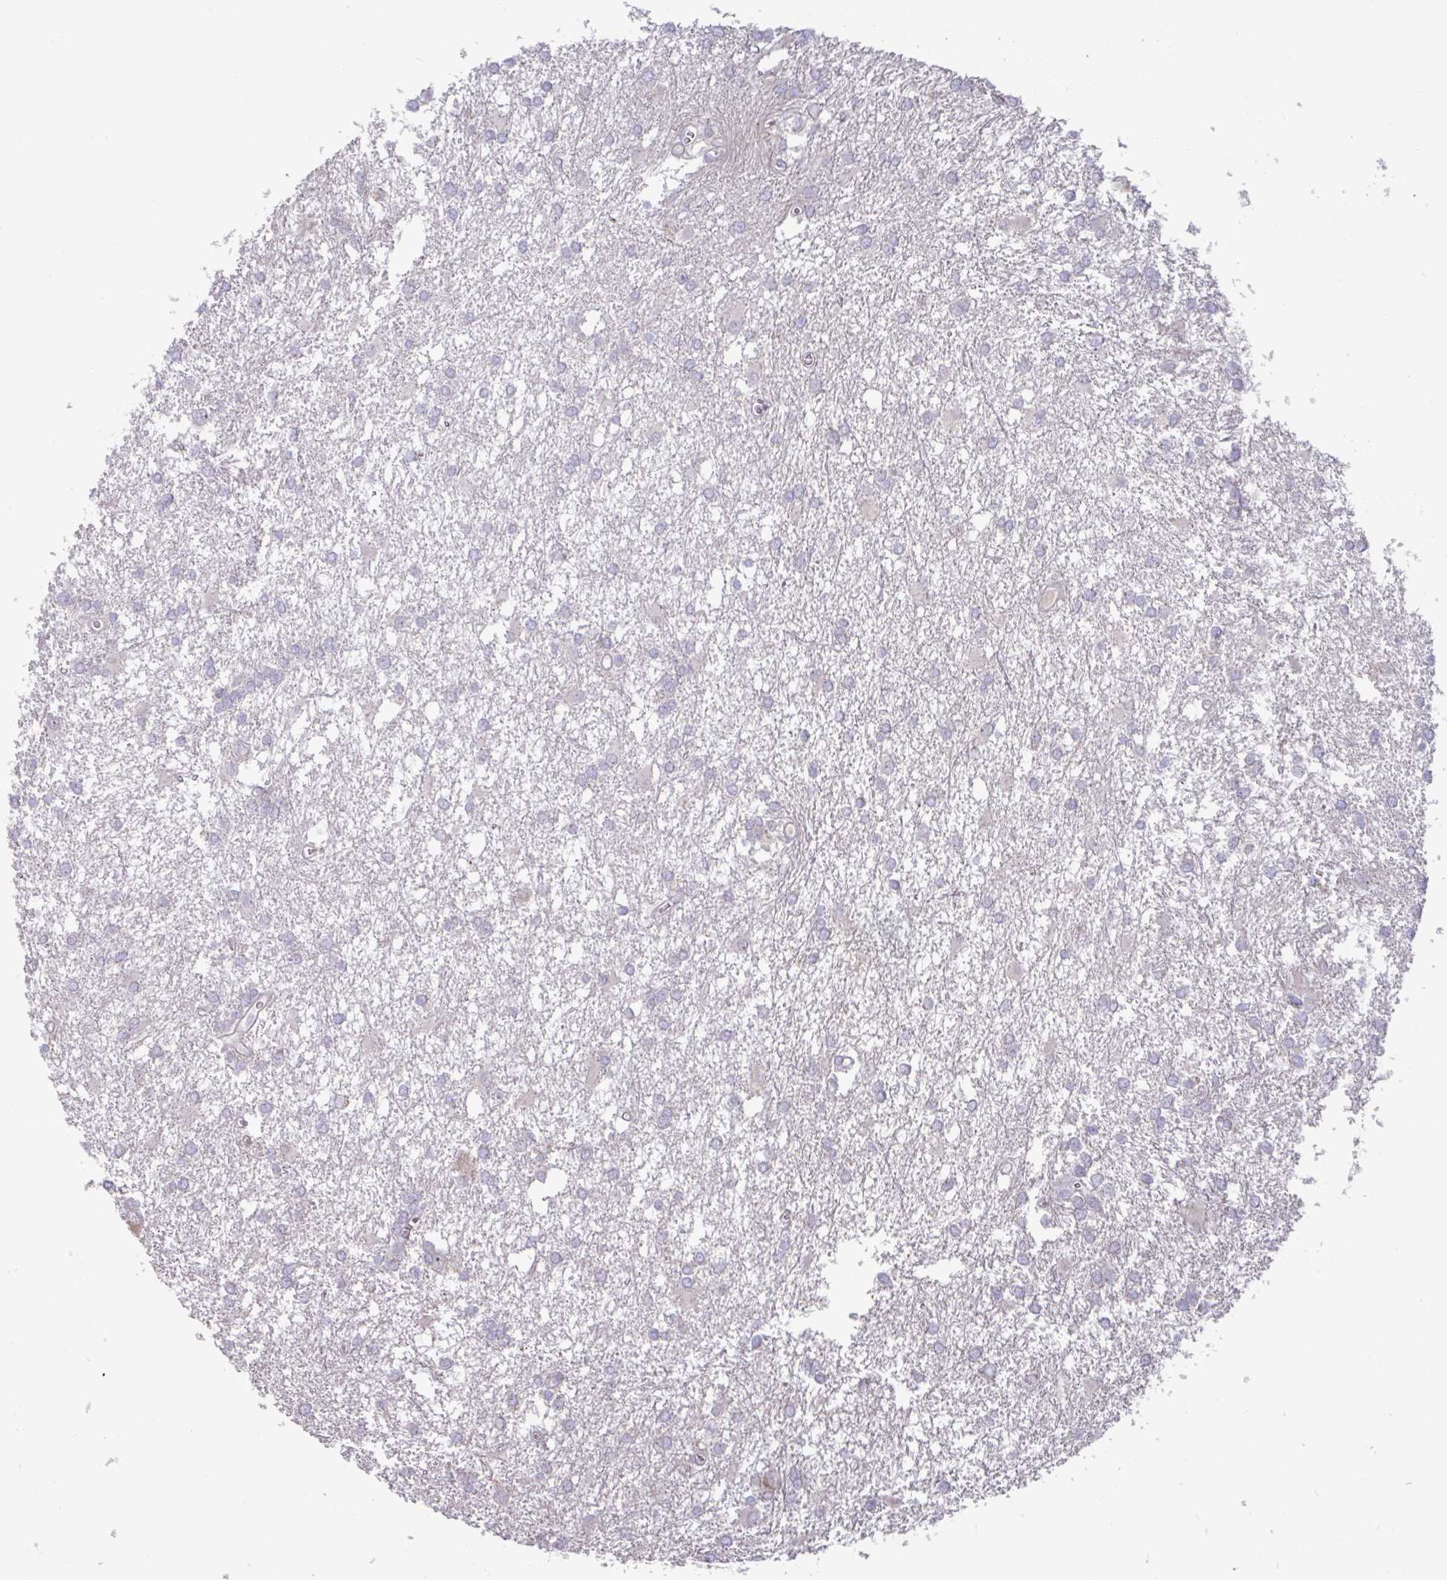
{"staining": {"intensity": "negative", "quantity": "none", "location": "none"}, "tissue": "glioma", "cell_type": "Tumor cells", "image_type": "cancer", "snomed": [{"axis": "morphology", "description": "Glioma, malignant, High grade"}, {"axis": "topography", "description": "Brain"}], "caption": "Tumor cells are negative for brown protein staining in malignant glioma (high-grade). The staining was performed using DAB (3,3'-diaminobenzidine) to visualize the protein expression in brown, while the nuclei were stained in blue with hematoxylin (Magnification: 20x).", "gene": "MT-ND4", "patient": {"sex": "male", "age": 48}}